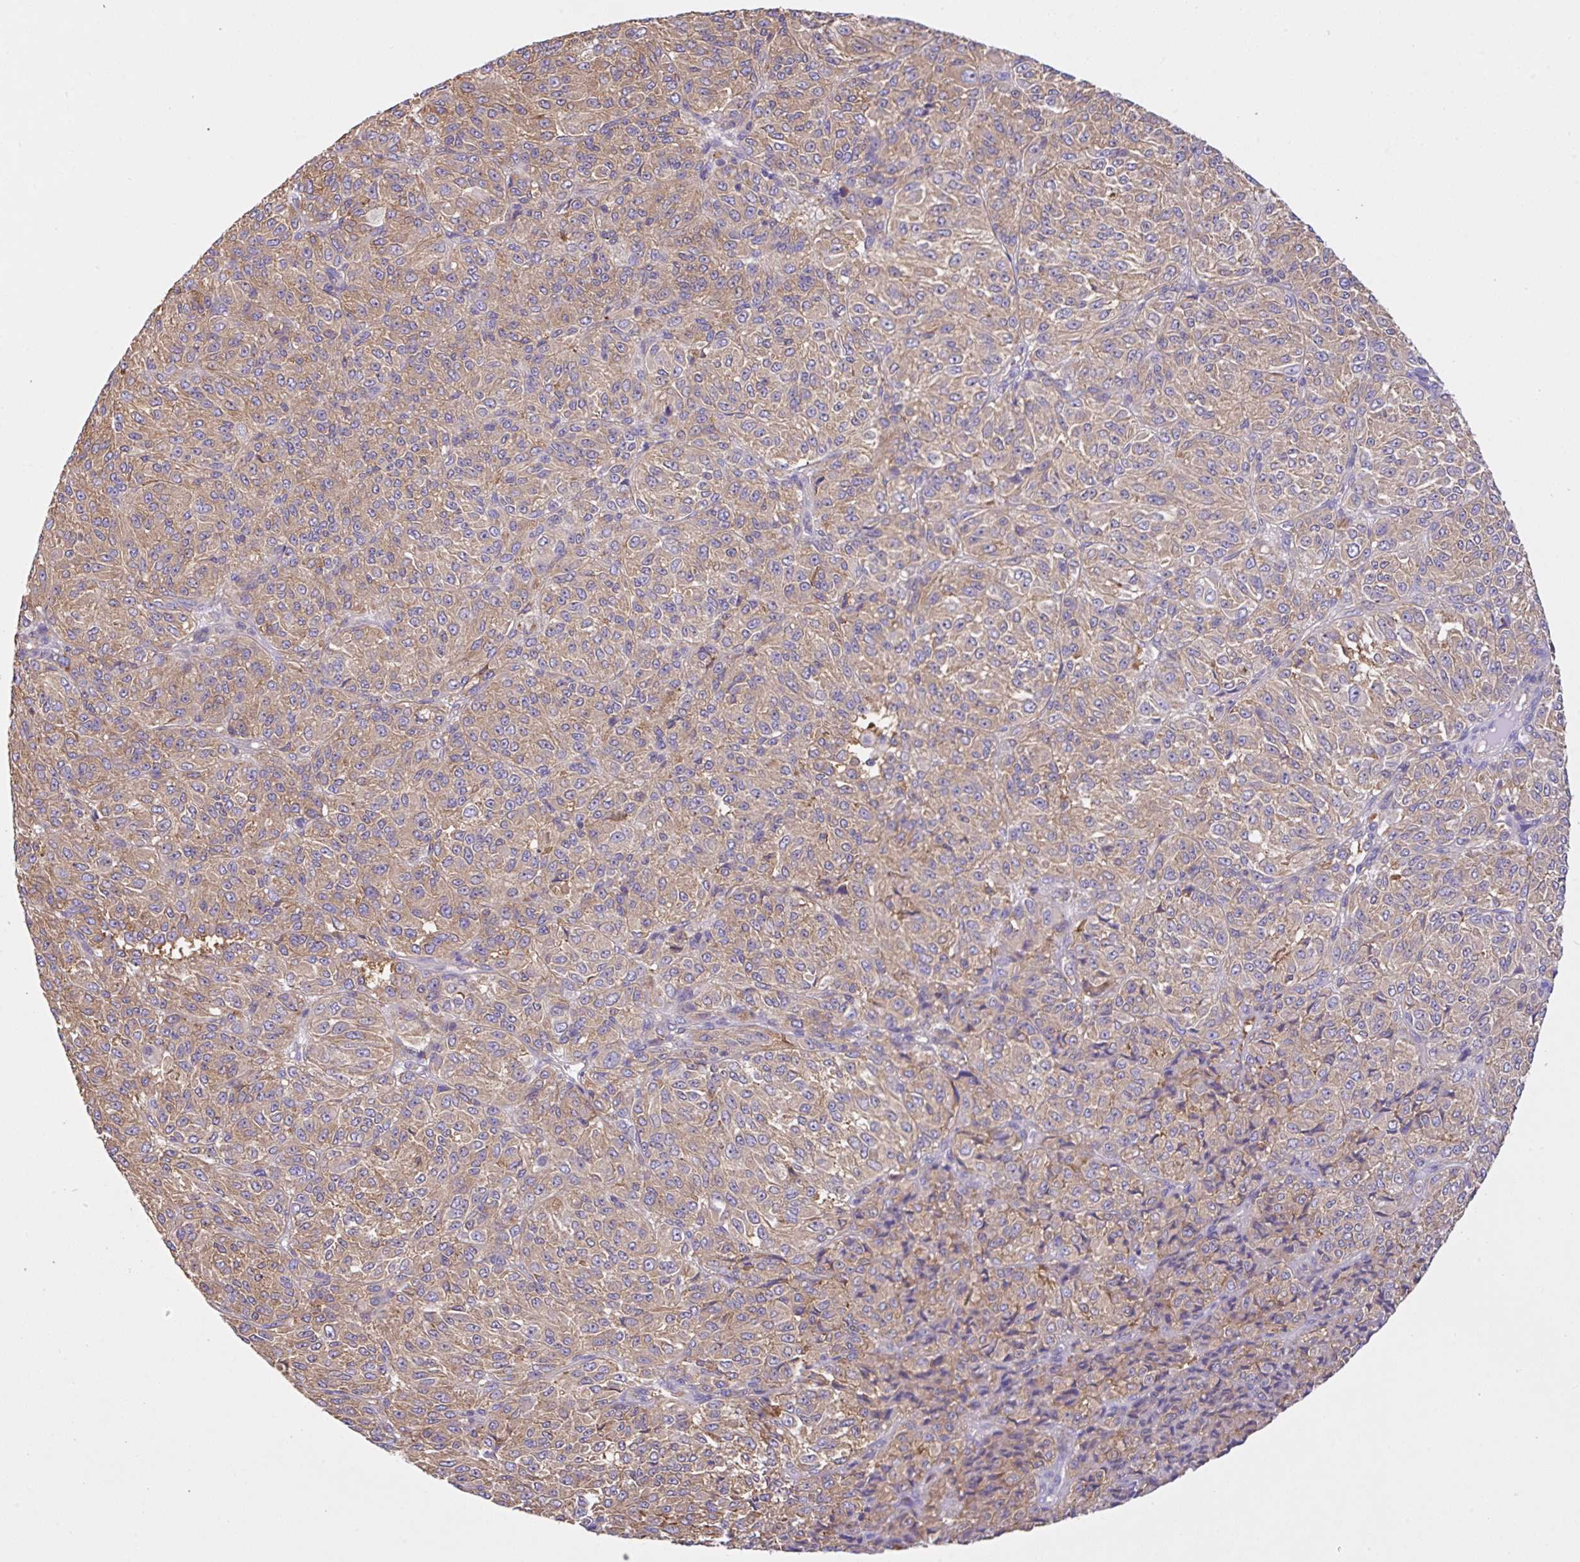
{"staining": {"intensity": "moderate", "quantity": ">75%", "location": "cytoplasmic/membranous"}, "tissue": "melanoma", "cell_type": "Tumor cells", "image_type": "cancer", "snomed": [{"axis": "morphology", "description": "Malignant melanoma, Metastatic site"}, {"axis": "topography", "description": "Brain"}], "caption": "This is an image of immunohistochemistry (IHC) staining of malignant melanoma (metastatic site), which shows moderate expression in the cytoplasmic/membranous of tumor cells.", "gene": "GFPT2", "patient": {"sex": "female", "age": 56}}